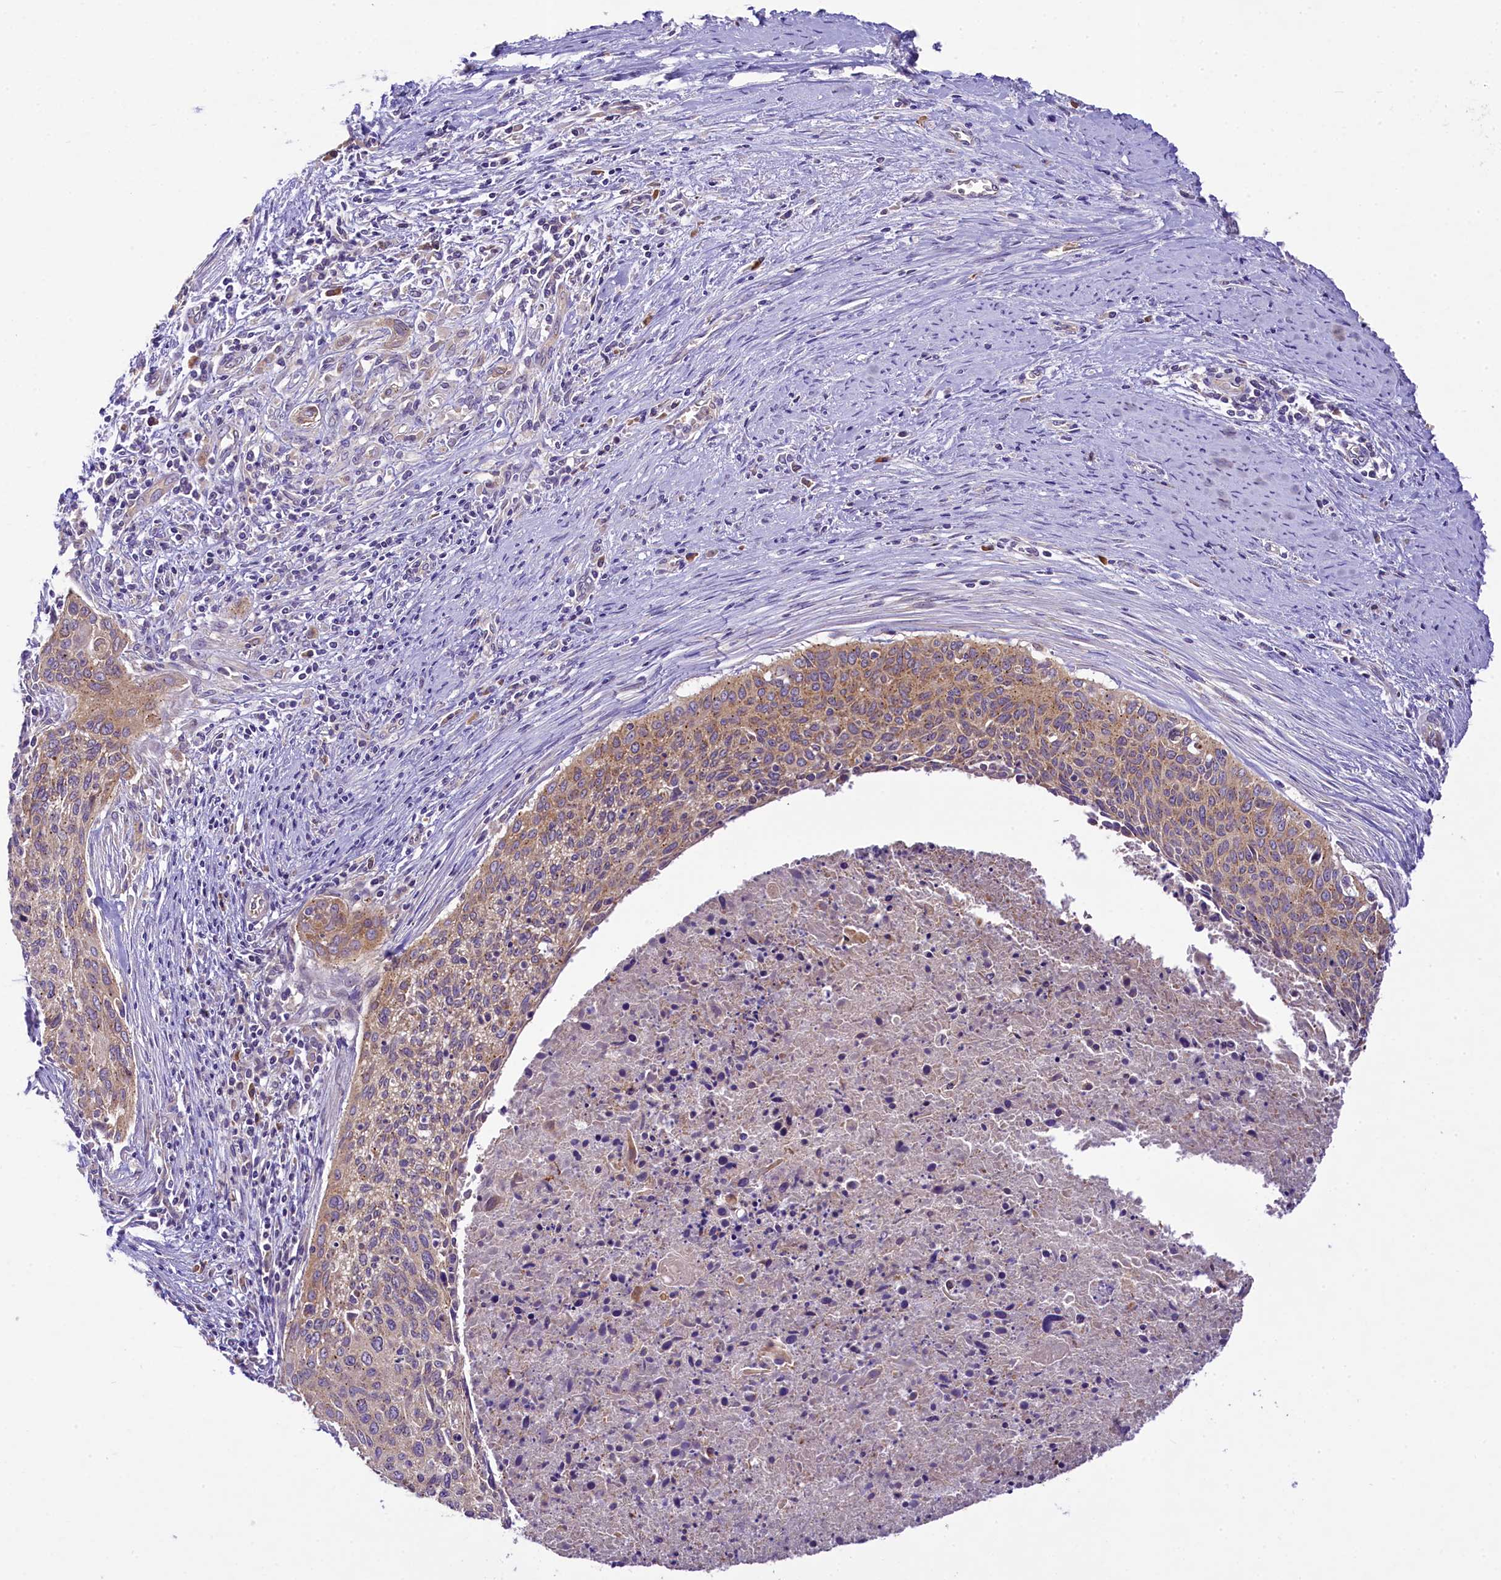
{"staining": {"intensity": "moderate", "quantity": ">75%", "location": "cytoplasmic/membranous"}, "tissue": "cervical cancer", "cell_type": "Tumor cells", "image_type": "cancer", "snomed": [{"axis": "morphology", "description": "Squamous cell carcinoma, NOS"}, {"axis": "topography", "description": "Cervix"}], "caption": "Tumor cells exhibit moderate cytoplasmic/membranous staining in about >75% of cells in cervical squamous cell carcinoma. The protein is shown in brown color, while the nuclei are stained blue.", "gene": "LARP4", "patient": {"sex": "female", "age": 55}}